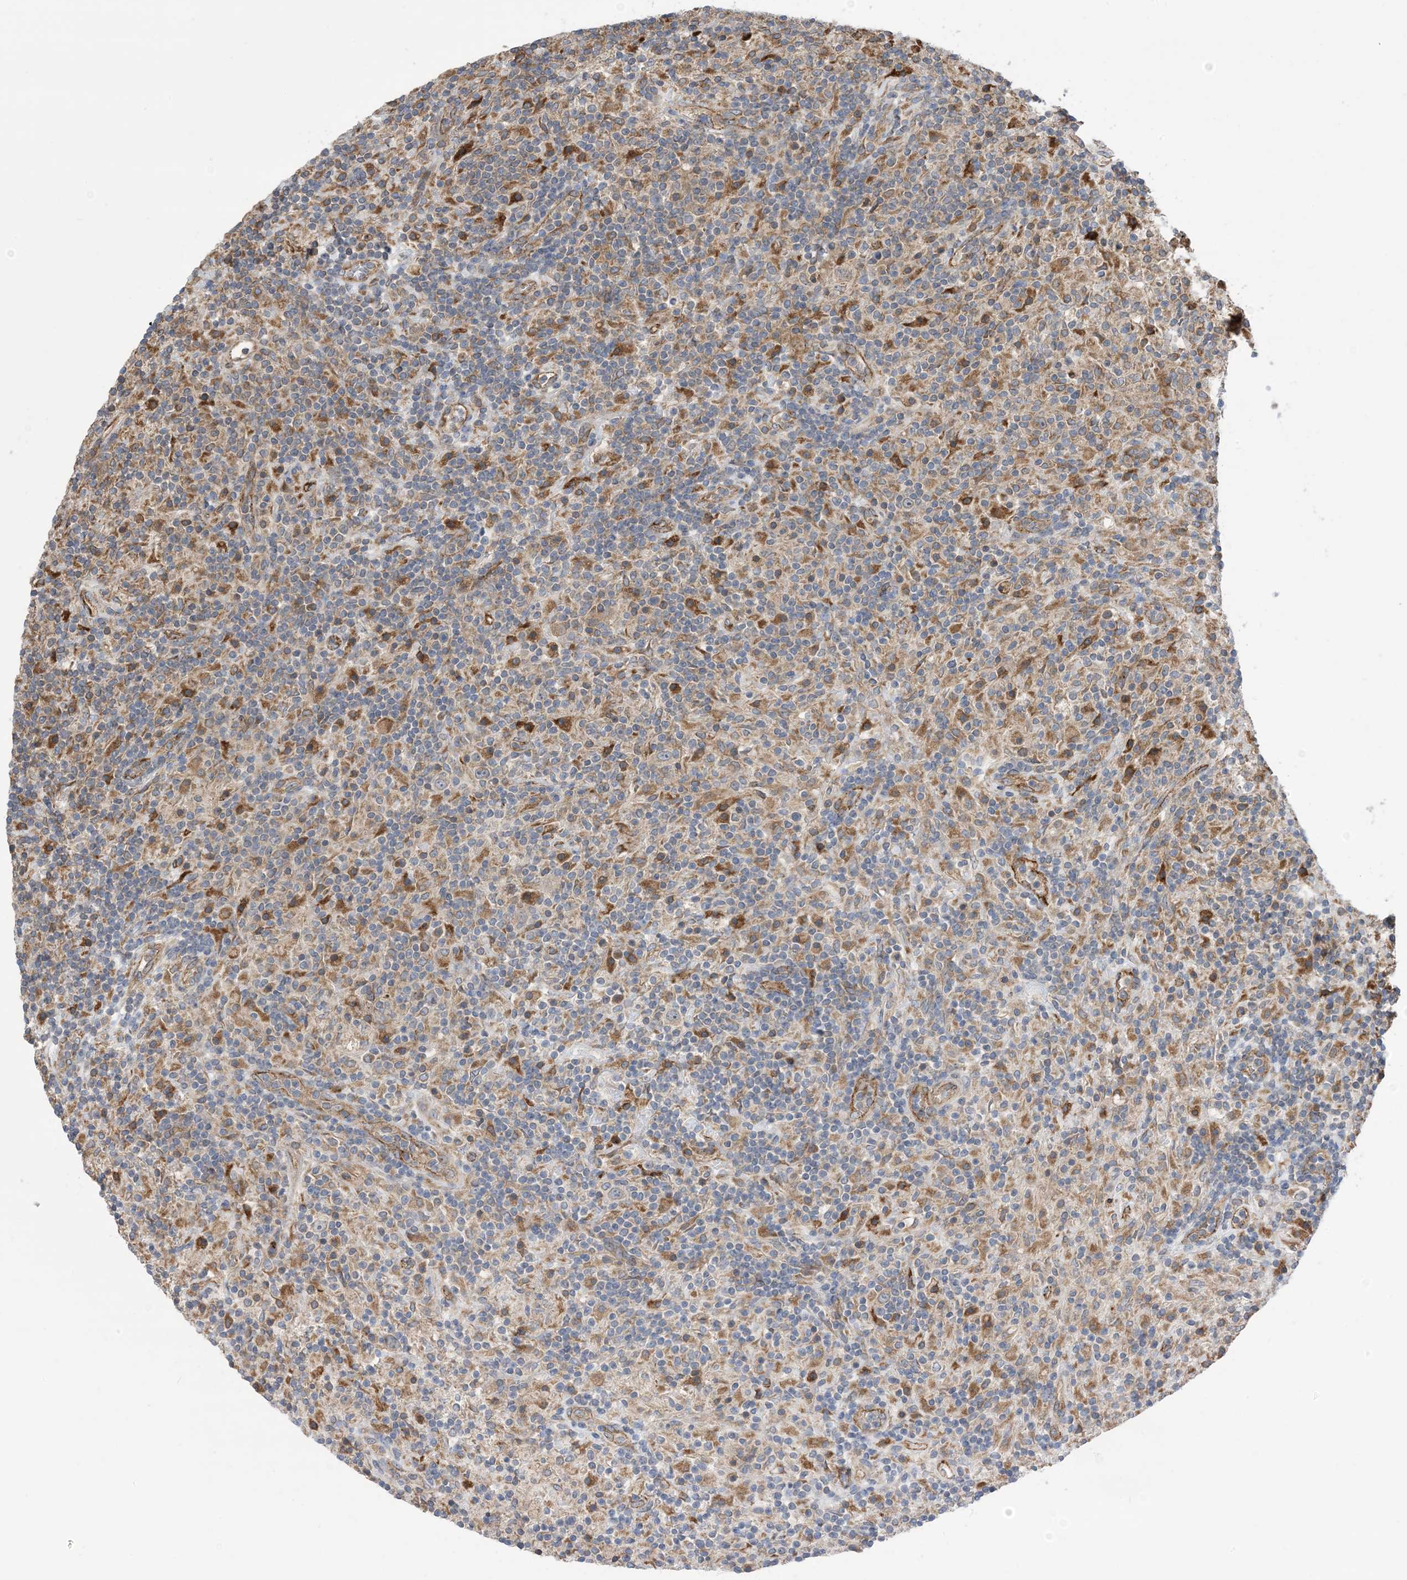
{"staining": {"intensity": "moderate", "quantity": ">75%", "location": "cytoplasmic/membranous"}, "tissue": "lymphoma", "cell_type": "Tumor cells", "image_type": "cancer", "snomed": [{"axis": "morphology", "description": "Hodgkin's disease, NOS"}, {"axis": "topography", "description": "Lymph node"}], "caption": "Tumor cells demonstrate medium levels of moderate cytoplasmic/membranous staining in about >75% of cells in human Hodgkin's disease.", "gene": "CLEC16A", "patient": {"sex": "male", "age": 70}}